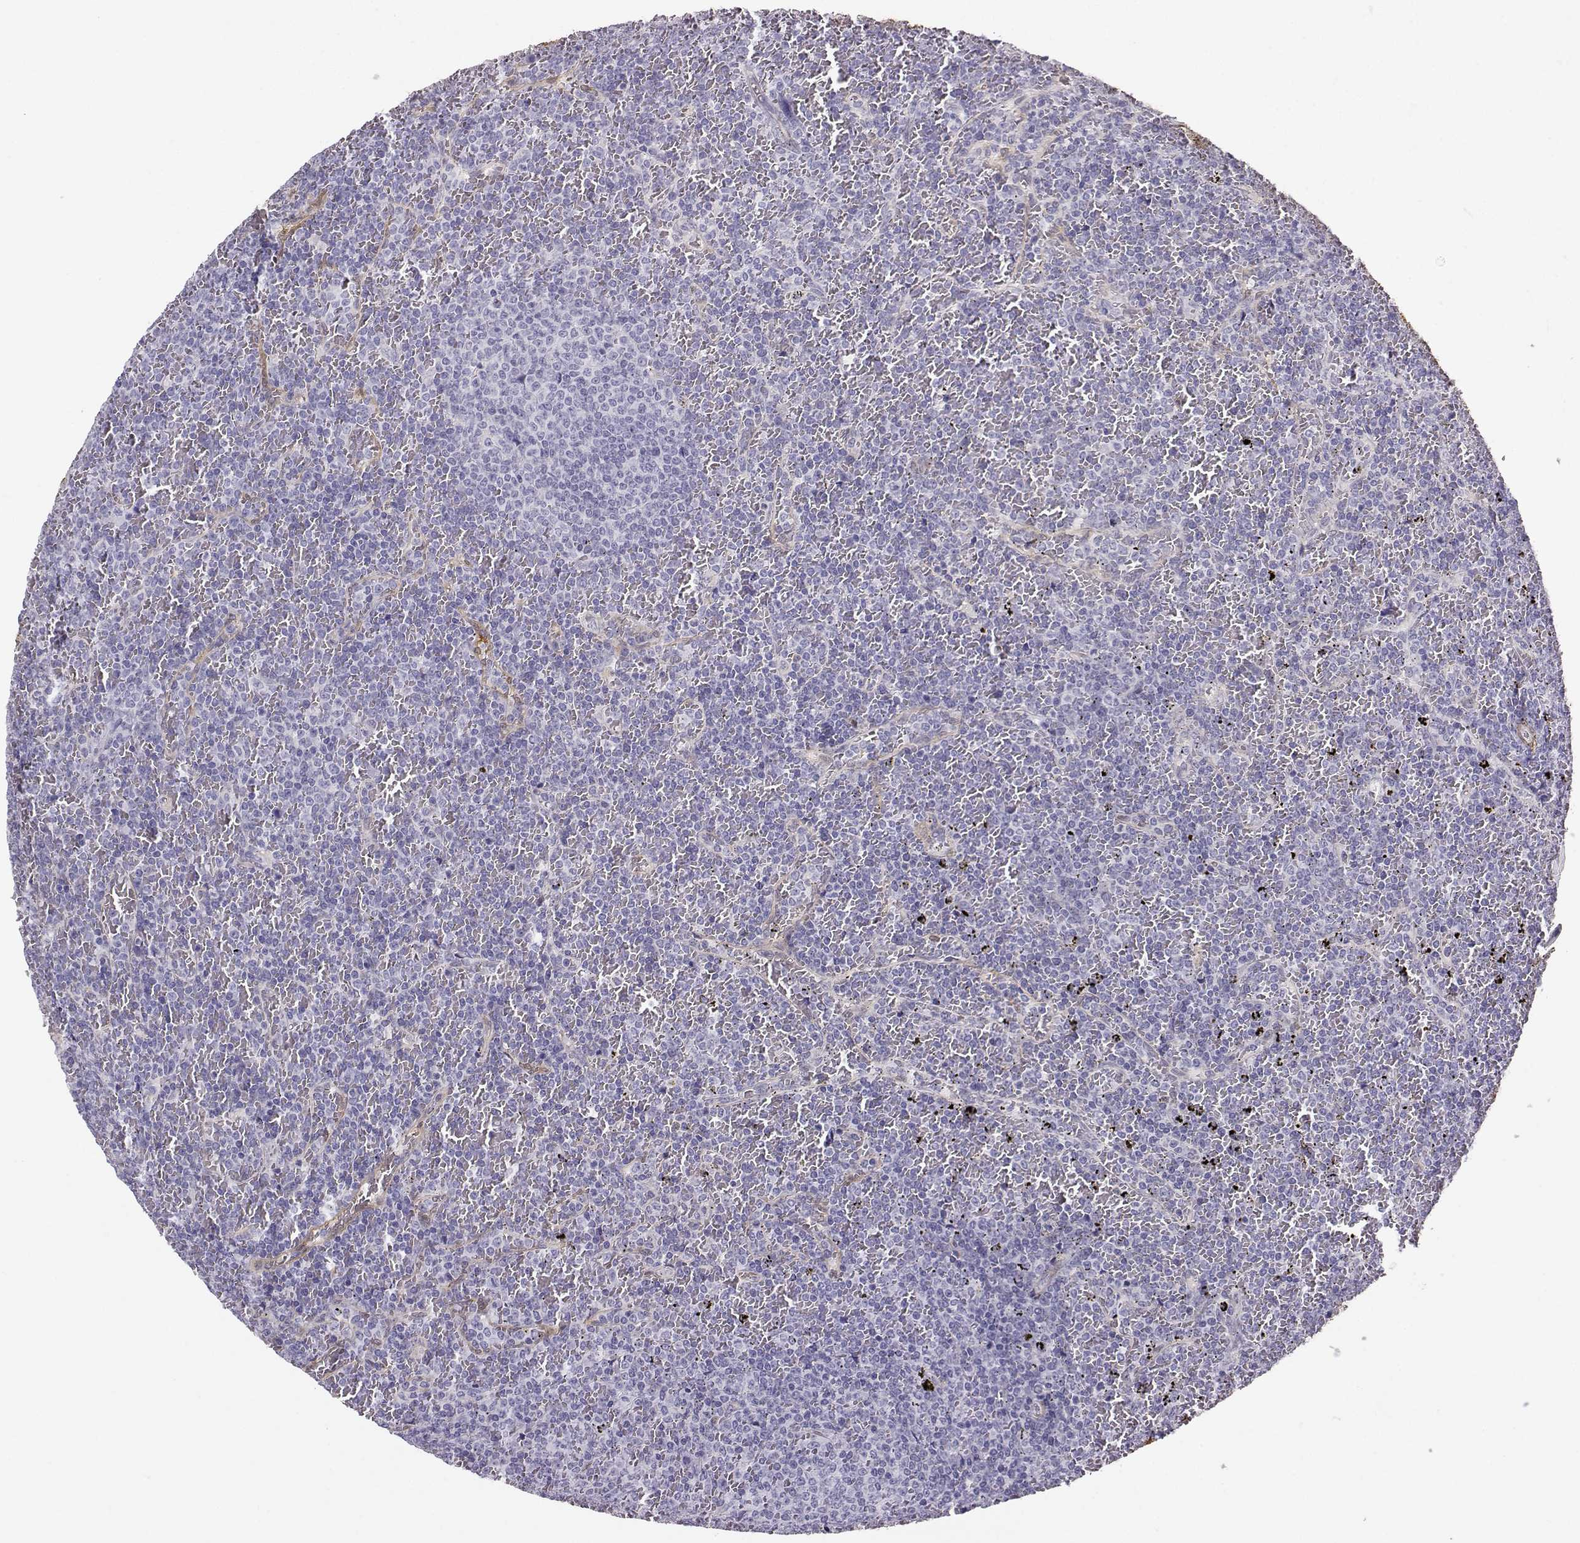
{"staining": {"intensity": "negative", "quantity": "none", "location": "none"}, "tissue": "lymphoma", "cell_type": "Tumor cells", "image_type": "cancer", "snomed": [{"axis": "morphology", "description": "Malignant lymphoma, non-Hodgkin's type, Low grade"}, {"axis": "topography", "description": "Spleen"}], "caption": "DAB (3,3'-diaminobenzidine) immunohistochemical staining of lymphoma exhibits no significant expression in tumor cells.", "gene": "NQO1", "patient": {"sex": "female", "age": 77}}